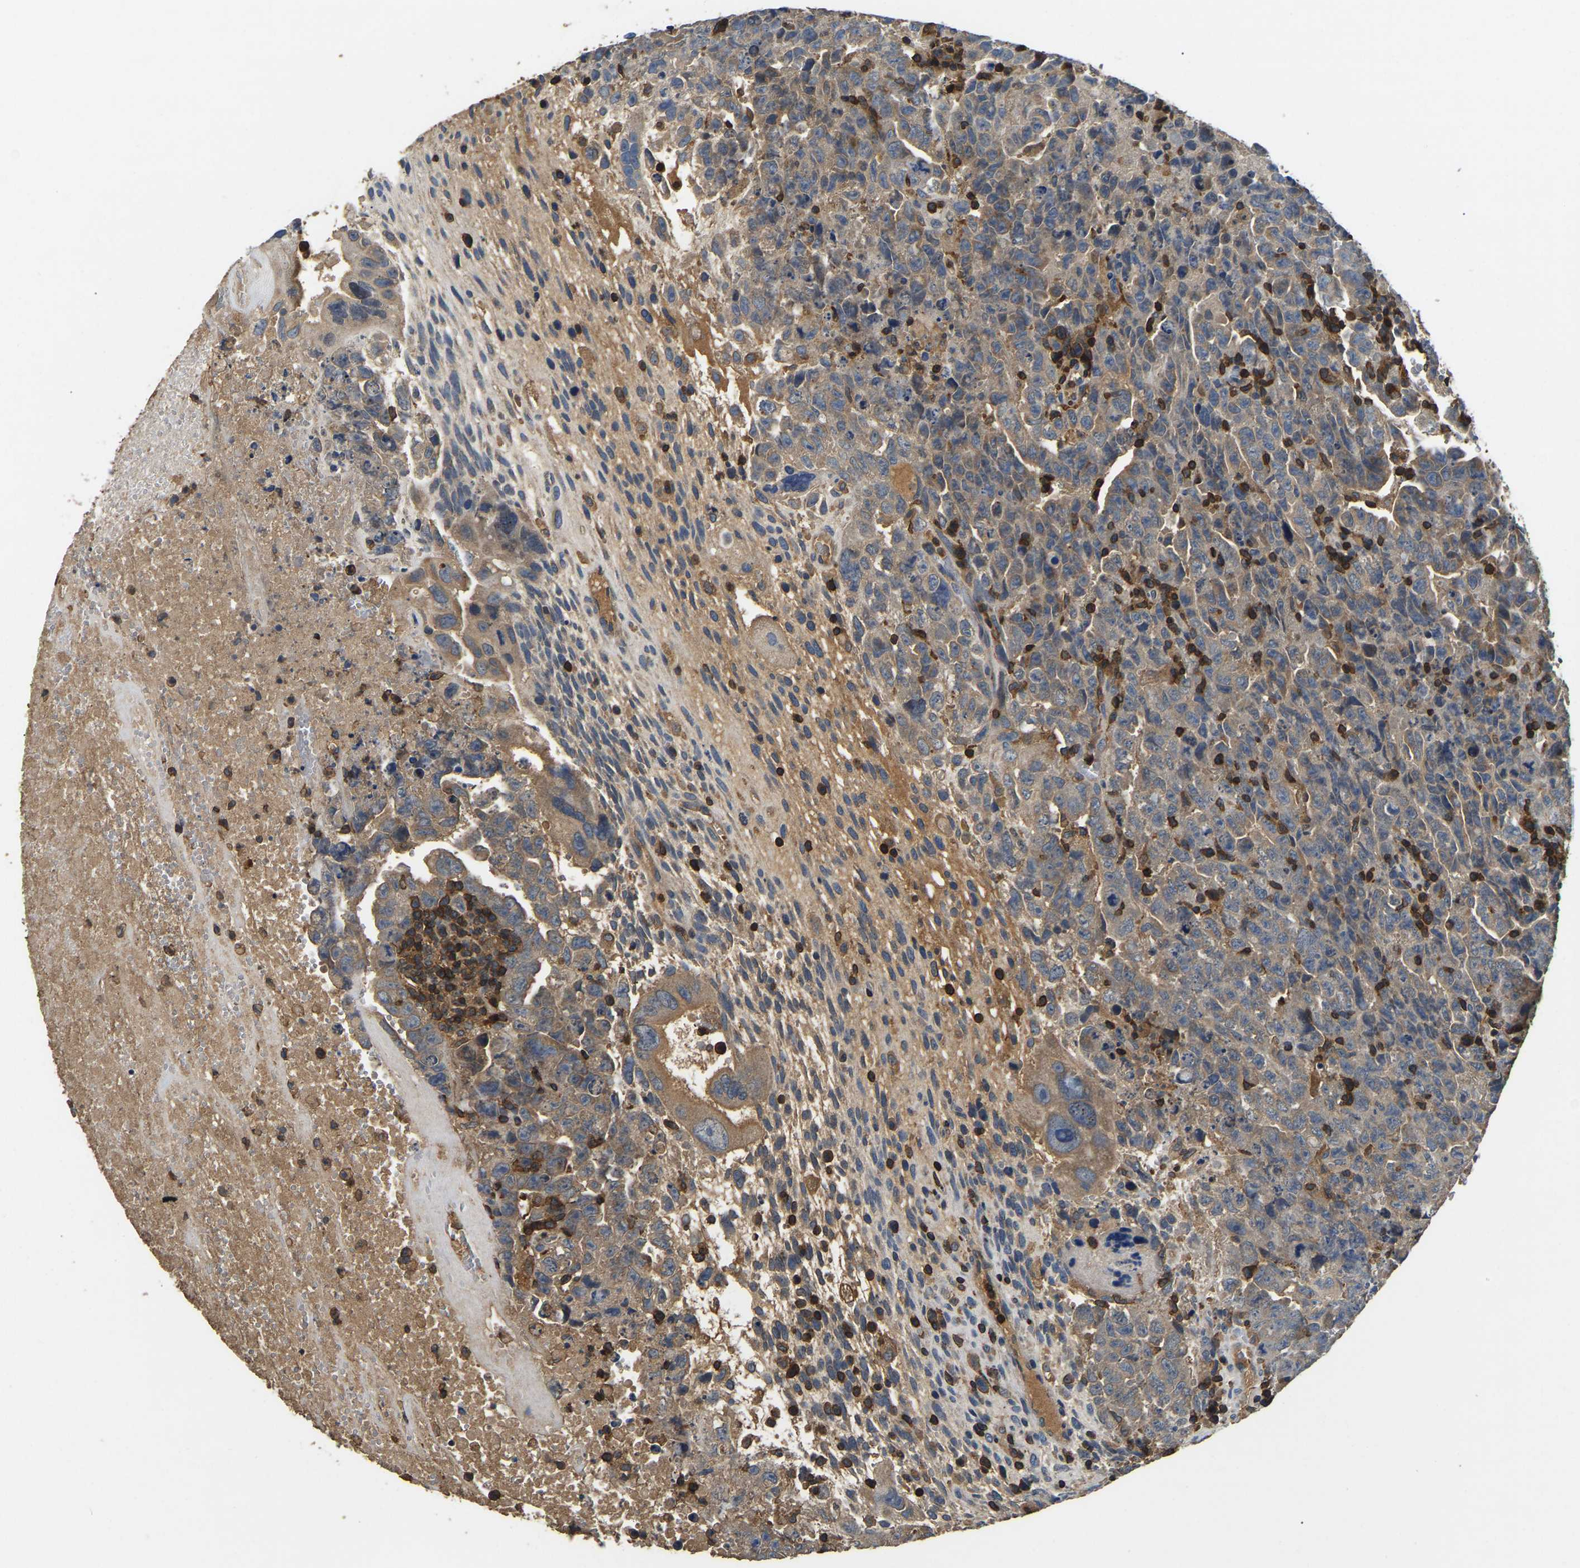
{"staining": {"intensity": "weak", "quantity": ">75%", "location": "cytoplasmic/membranous"}, "tissue": "testis cancer", "cell_type": "Tumor cells", "image_type": "cancer", "snomed": [{"axis": "morphology", "description": "Carcinoma, Embryonal, NOS"}, {"axis": "topography", "description": "Testis"}], "caption": "A histopathology image of testis cancer stained for a protein reveals weak cytoplasmic/membranous brown staining in tumor cells. (DAB IHC with brightfield microscopy, high magnification).", "gene": "SMPD2", "patient": {"sex": "male", "age": 28}}